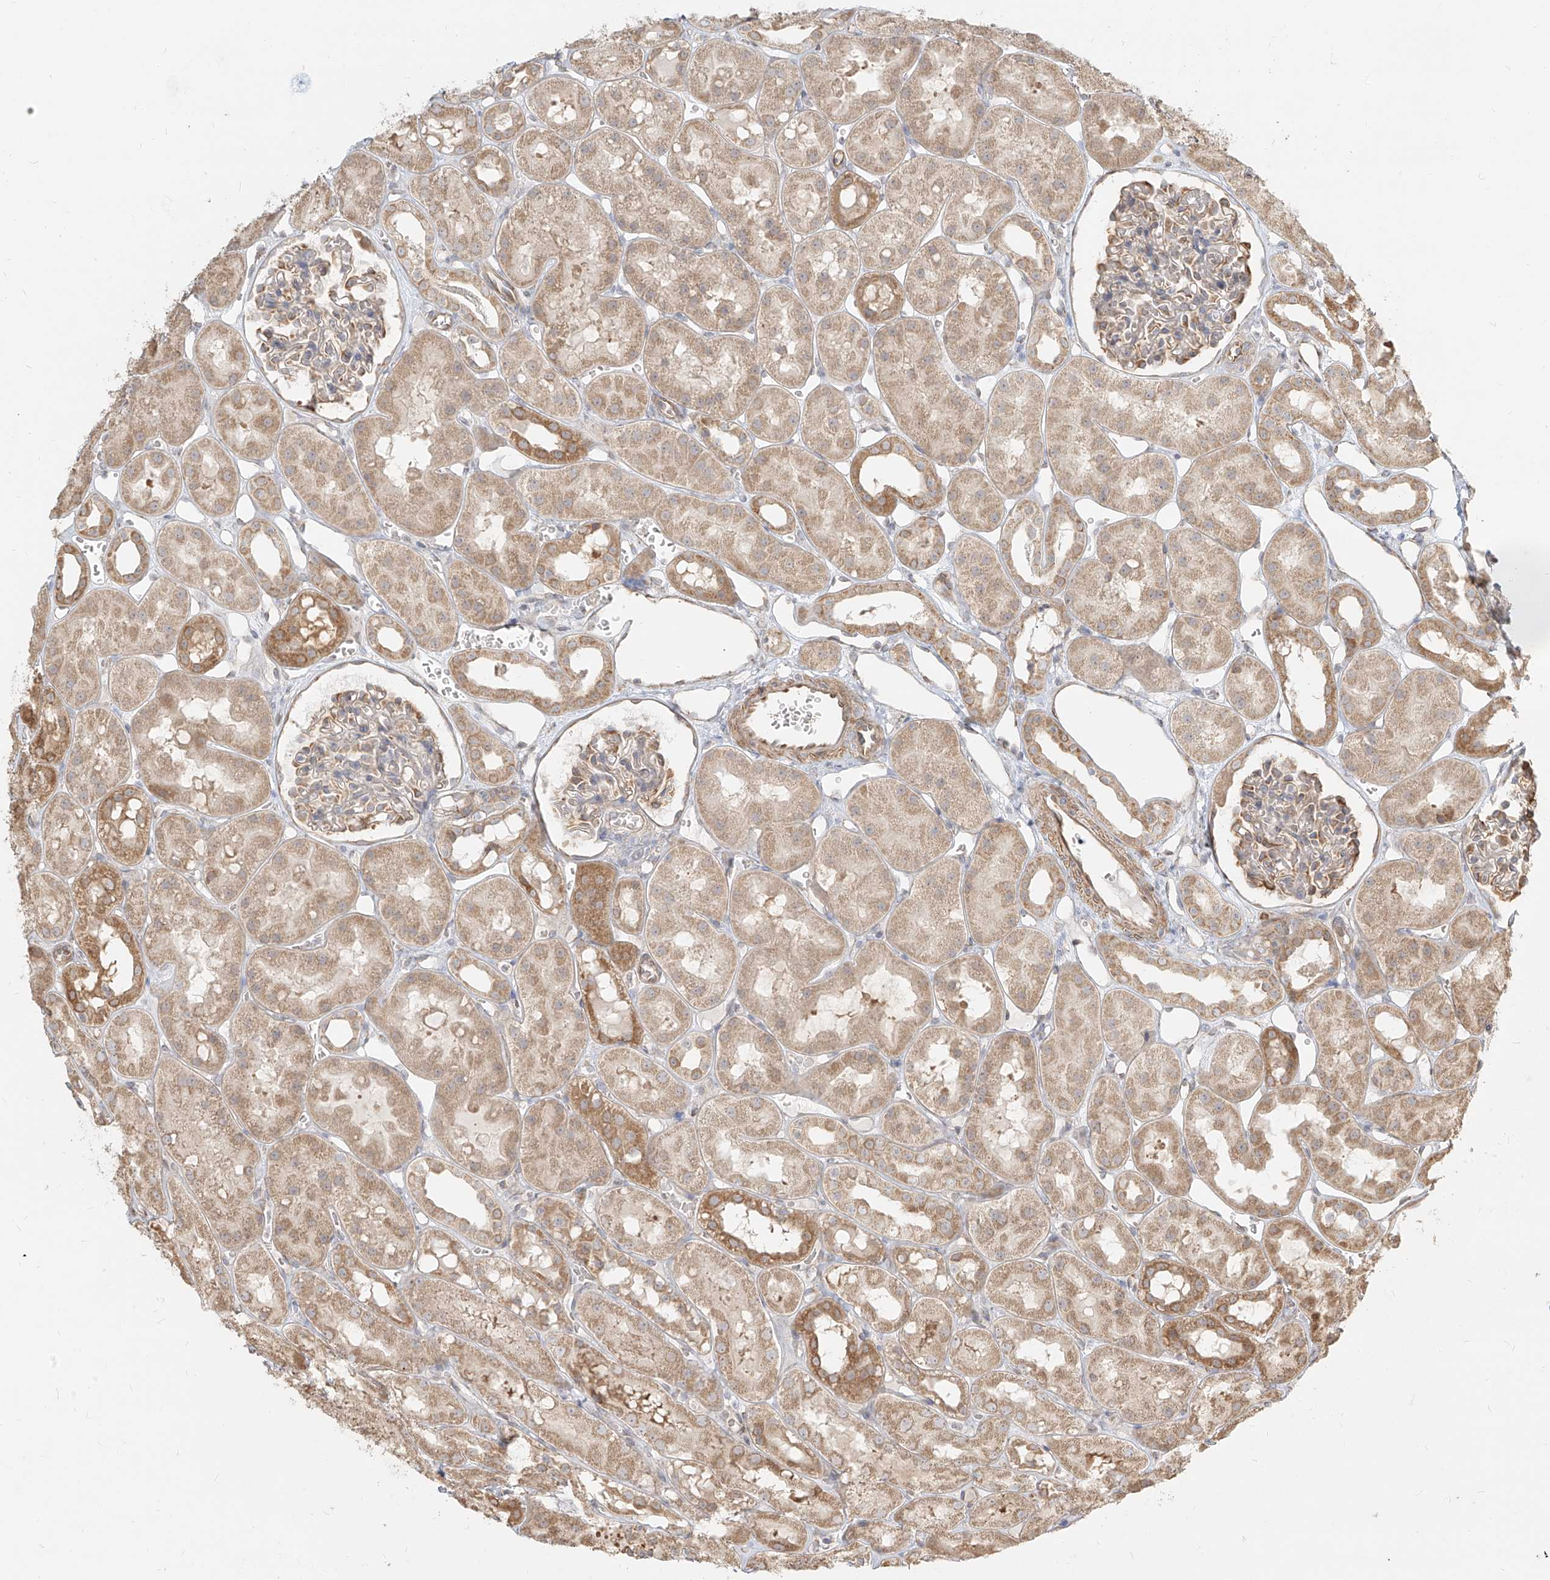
{"staining": {"intensity": "moderate", "quantity": "<25%", "location": "cytoplasmic/membranous"}, "tissue": "kidney", "cell_type": "Cells in glomeruli", "image_type": "normal", "snomed": [{"axis": "morphology", "description": "Normal tissue, NOS"}, {"axis": "topography", "description": "Kidney"}], "caption": "IHC micrograph of benign human kidney stained for a protein (brown), which shows low levels of moderate cytoplasmic/membranous expression in approximately <25% of cells in glomeruli.", "gene": "UBE2K", "patient": {"sex": "male", "age": 16}}